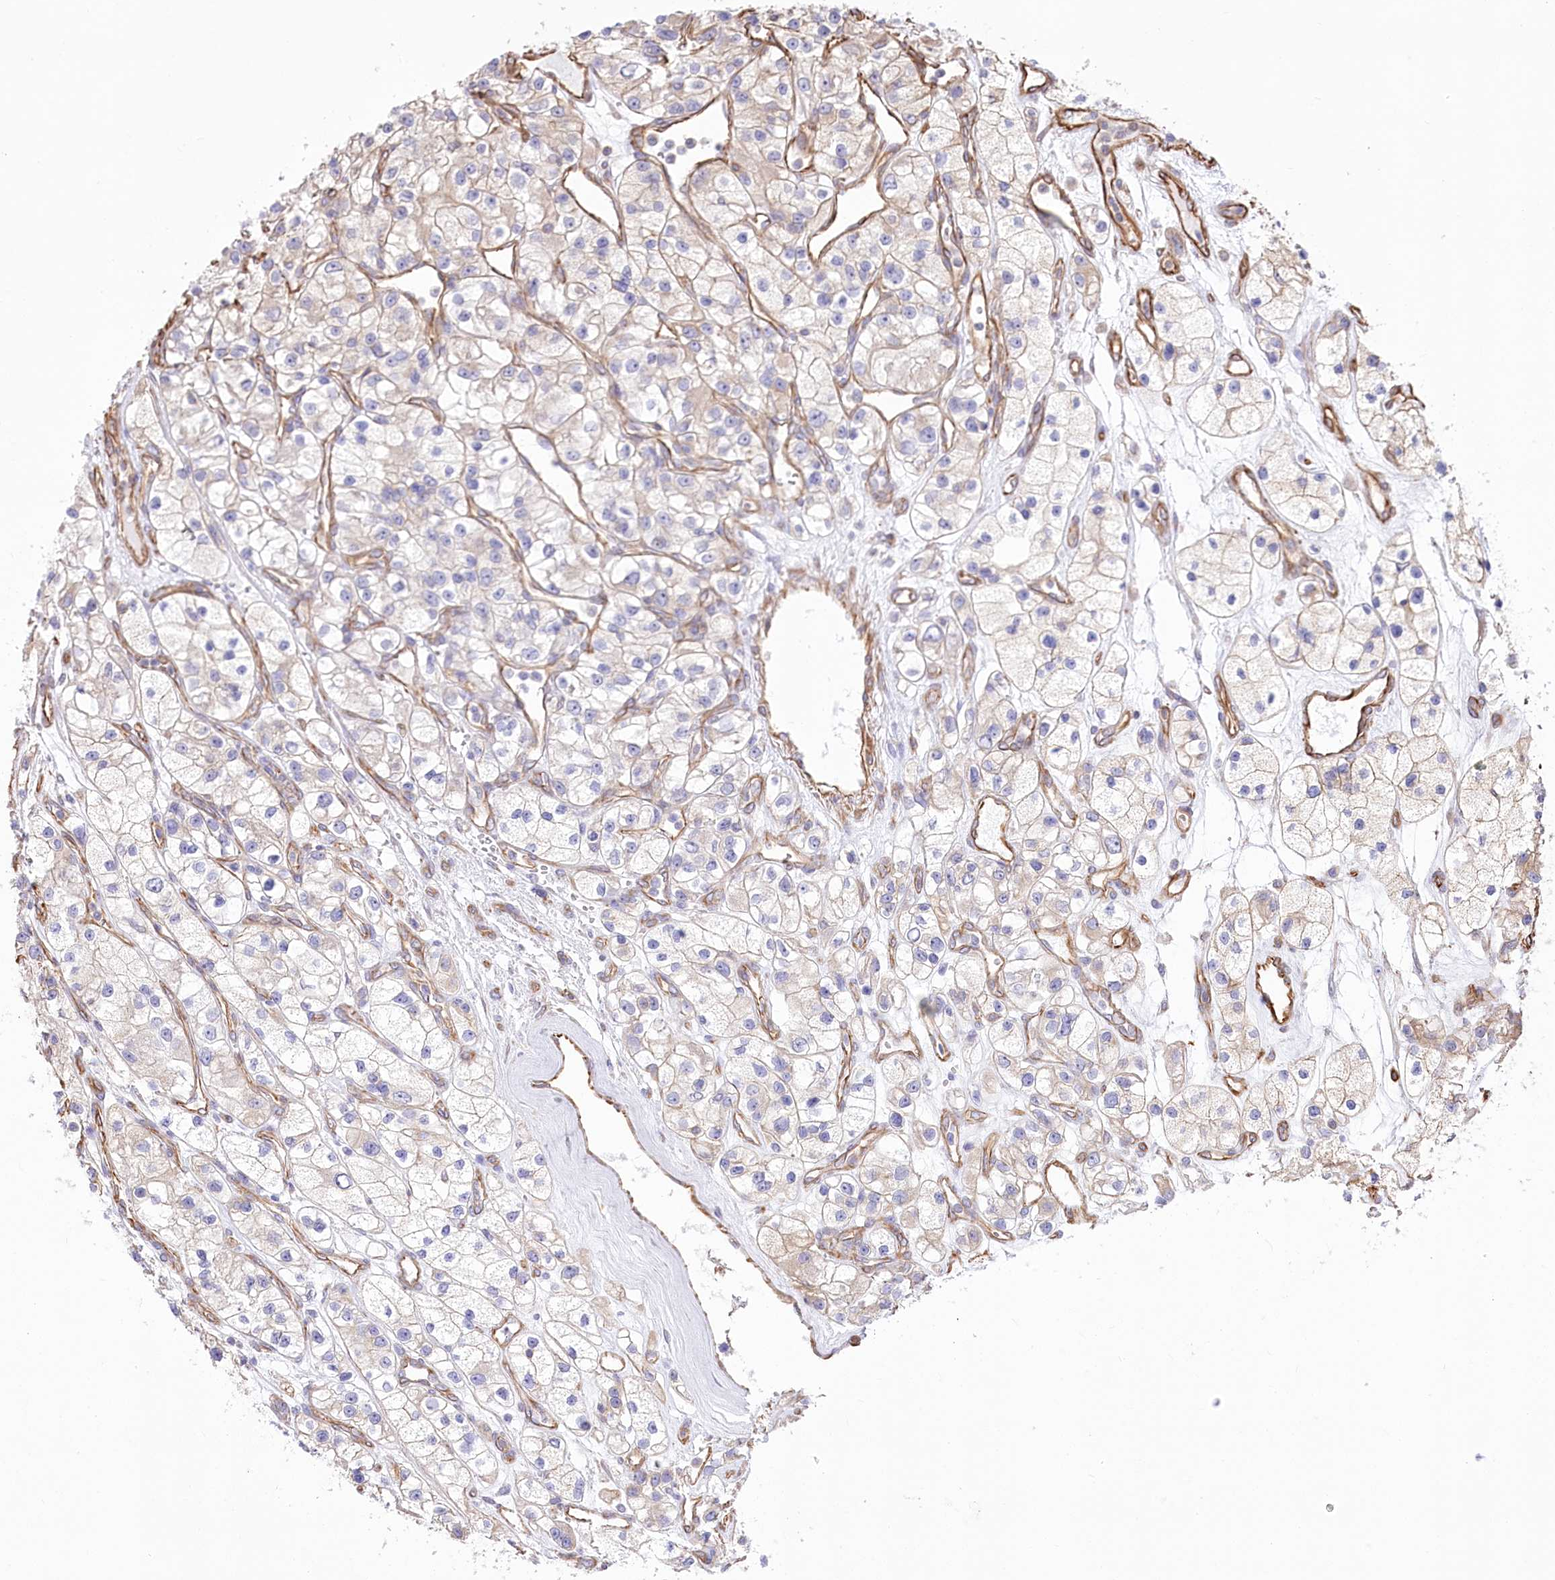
{"staining": {"intensity": "negative", "quantity": "none", "location": "none"}, "tissue": "renal cancer", "cell_type": "Tumor cells", "image_type": "cancer", "snomed": [{"axis": "morphology", "description": "Adenocarcinoma, NOS"}, {"axis": "topography", "description": "Kidney"}], "caption": "High power microscopy image of an immunohistochemistry histopathology image of renal adenocarcinoma, revealing no significant staining in tumor cells. Nuclei are stained in blue.", "gene": "TTC1", "patient": {"sex": "female", "age": 57}}